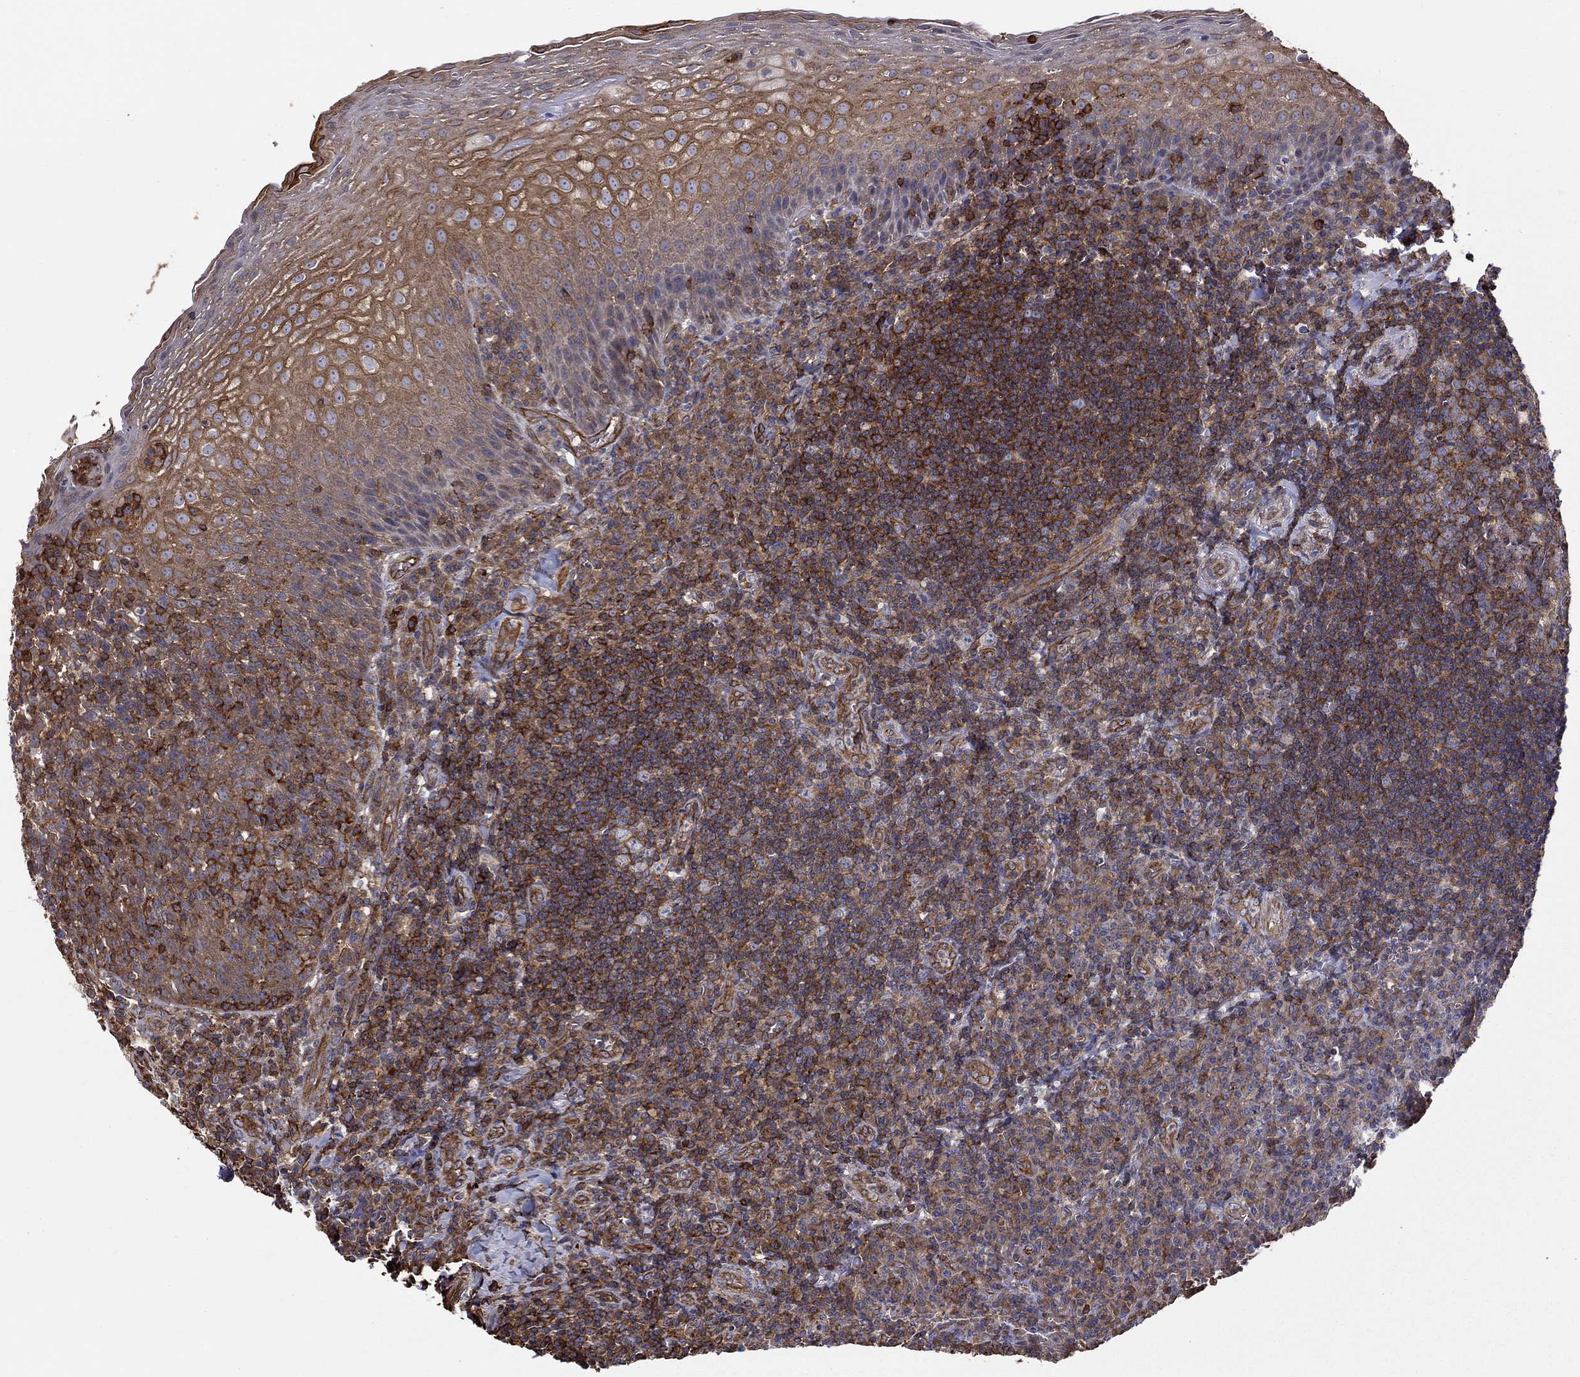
{"staining": {"intensity": "strong", "quantity": "25%-75%", "location": "cytoplasmic/membranous"}, "tissue": "tonsil", "cell_type": "Germinal center cells", "image_type": "normal", "snomed": [{"axis": "morphology", "description": "Normal tissue, NOS"}, {"axis": "morphology", "description": "Inflammation, NOS"}, {"axis": "topography", "description": "Tonsil"}], "caption": "Protein staining by immunohistochemistry (IHC) displays strong cytoplasmic/membranous staining in approximately 25%-75% of germinal center cells in unremarkable tonsil. The protein of interest is stained brown, and the nuclei are stained in blue (DAB (3,3'-diaminobenzidine) IHC with brightfield microscopy, high magnification).", "gene": "NPHP1", "patient": {"sex": "female", "age": 31}}